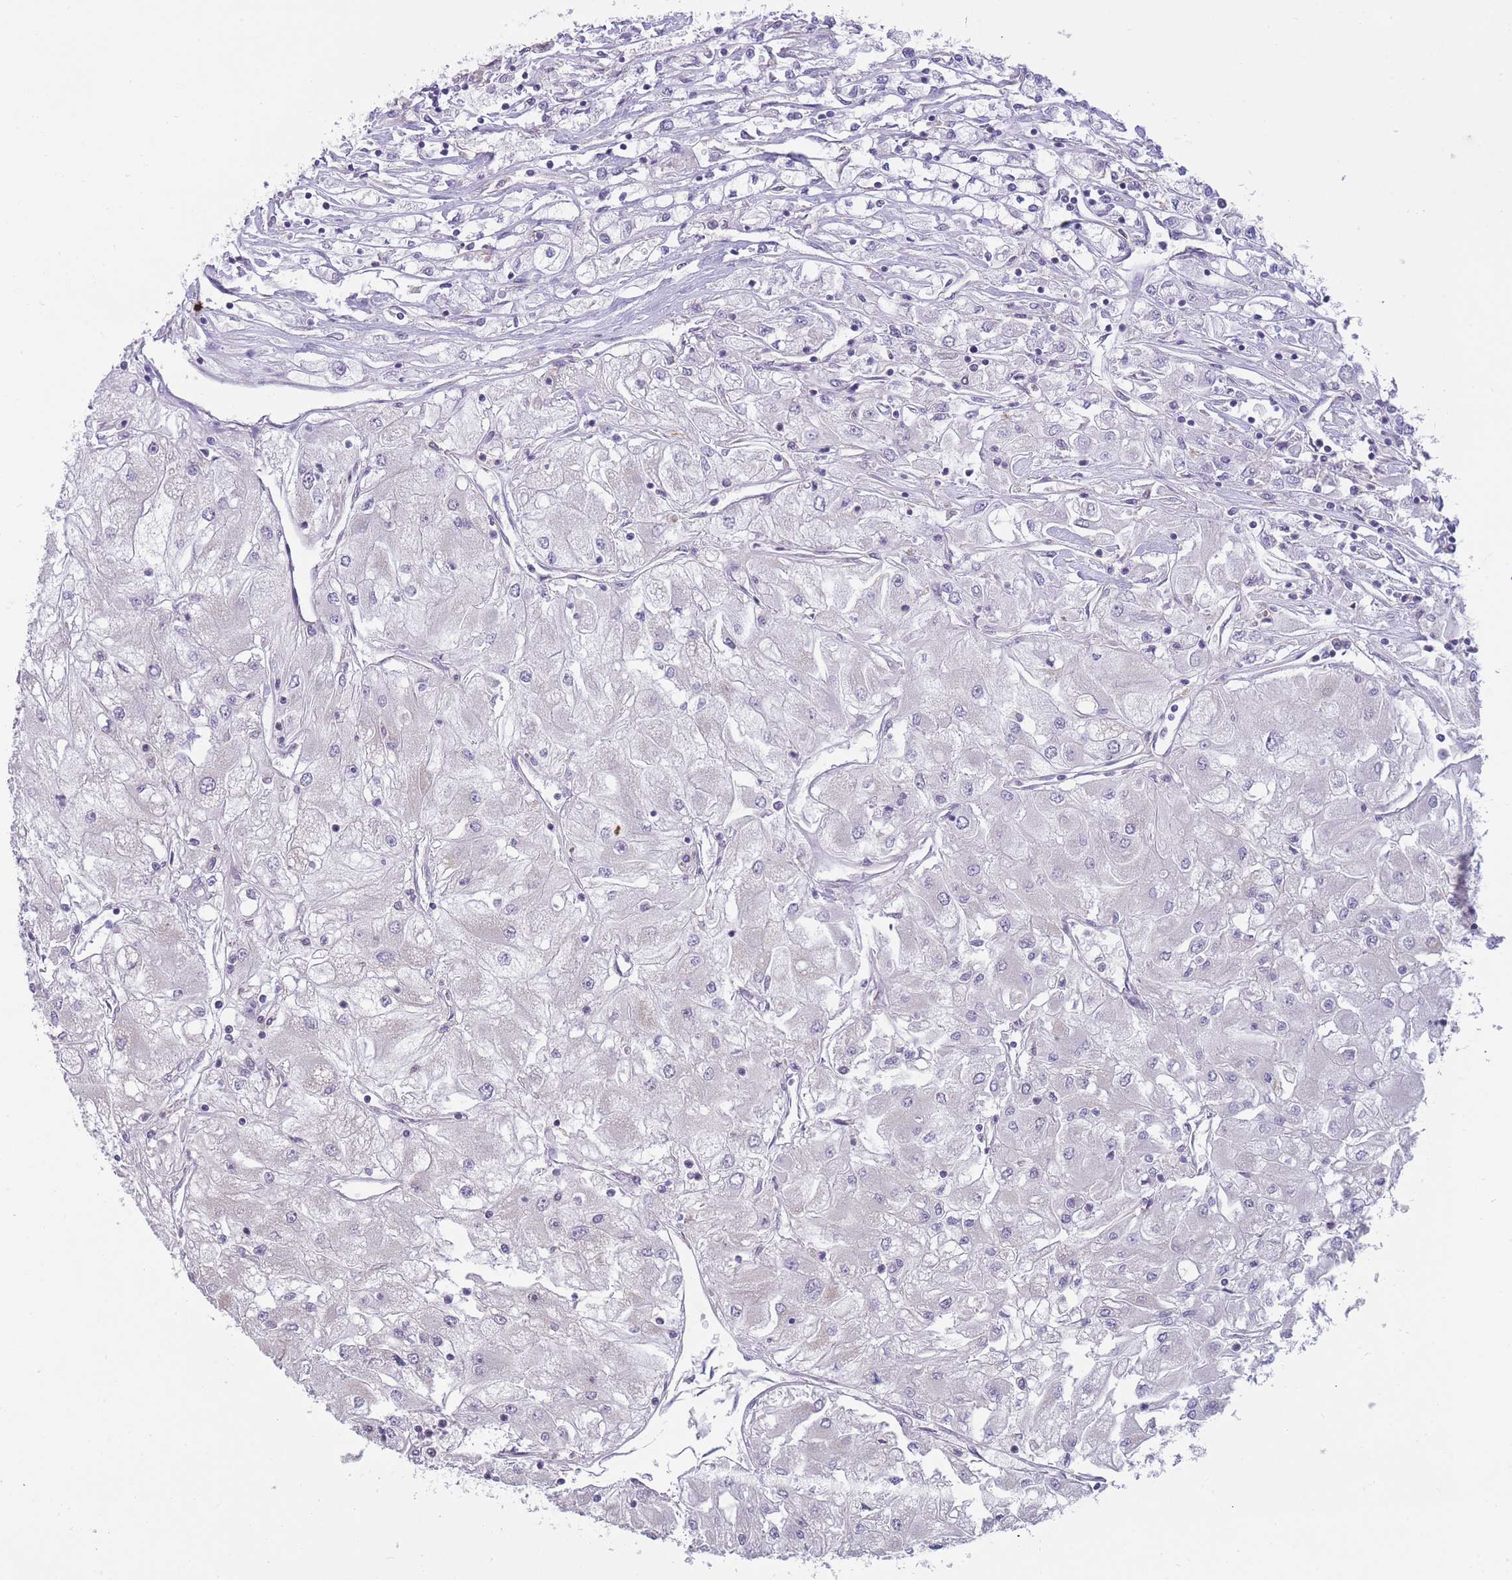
{"staining": {"intensity": "negative", "quantity": "none", "location": "none"}, "tissue": "renal cancer", "cell_type": "Tumor cells", "image_type": "cancer", "snomed": [{"axis": "morphology", "description": "Adenocarcinoma, NOS"}, {"axis": "topography", "description": "Kidney"}], "caption": "High magnification brightfield microscopy of renal adenocarcinoma stained with DAB (3,3'-diaminobenzidine) (brown) and counterstained with hematoxylin (blue): tumor cells show no significant staining.", "gene": "MRPS18C", "patient": {"sex": "male", "age": 80}}